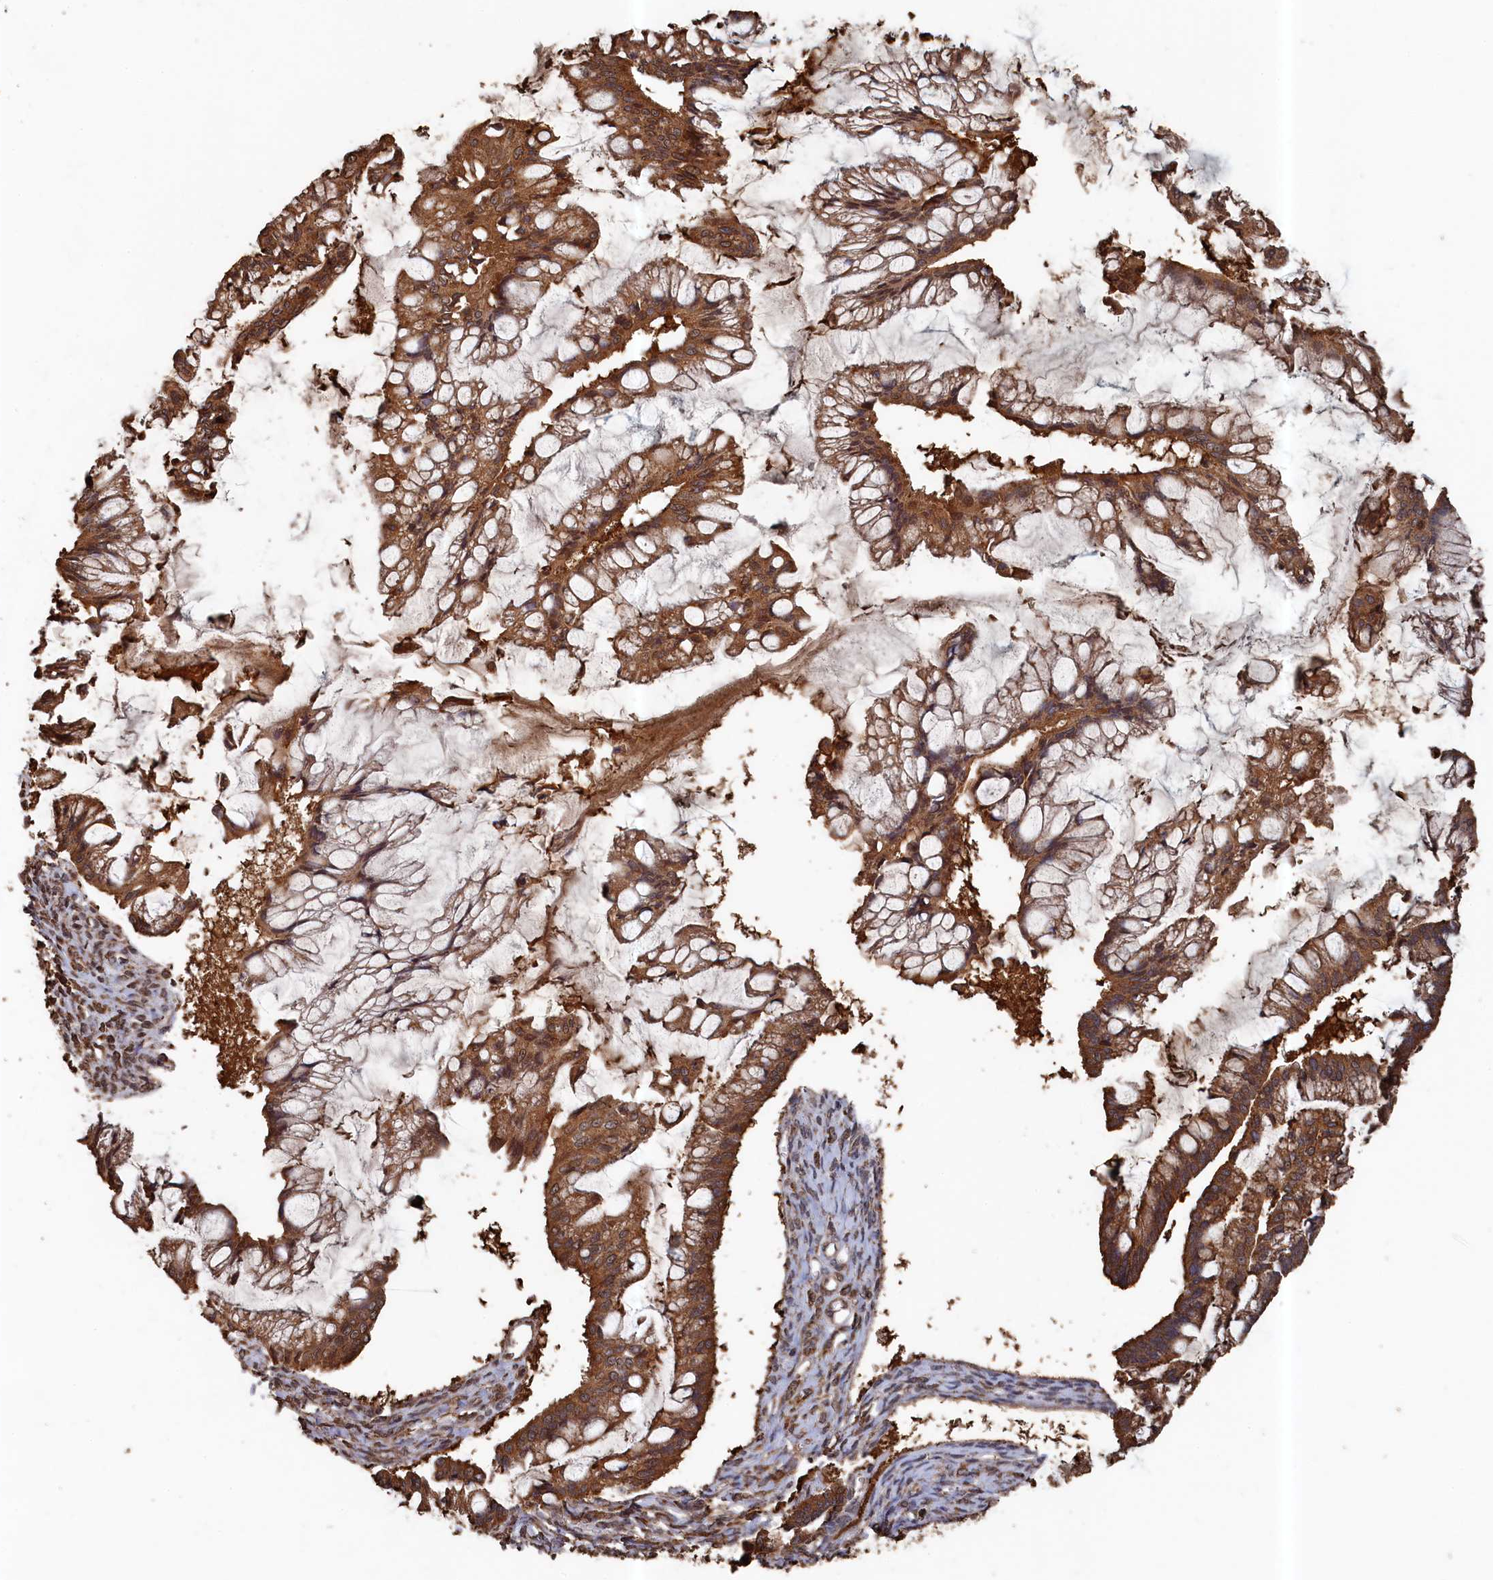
{"staining": {"intensity": "strong", "quantity": ">75%", "location": "cytoplasmic/membranous"}, "tissue": "ovarian cancer", "cell_type": "Tumor cells", "image_type": "cancer", "snomed": [{"axis": "morphology", "description": "Cystadenocarcinoma, mucinous, NOS"}, {"axis": "topography", "description": "Ovary"}], "caption": "Immunohistochemical staining of human ovarian mucinous cystadenocarcinoma demonstrates high levels of strong cytoplasmic/membranous protein staining in about >75% of tumor cells.", "gene": "SNX33", "patient": {"sex": "female", "age": 73}}